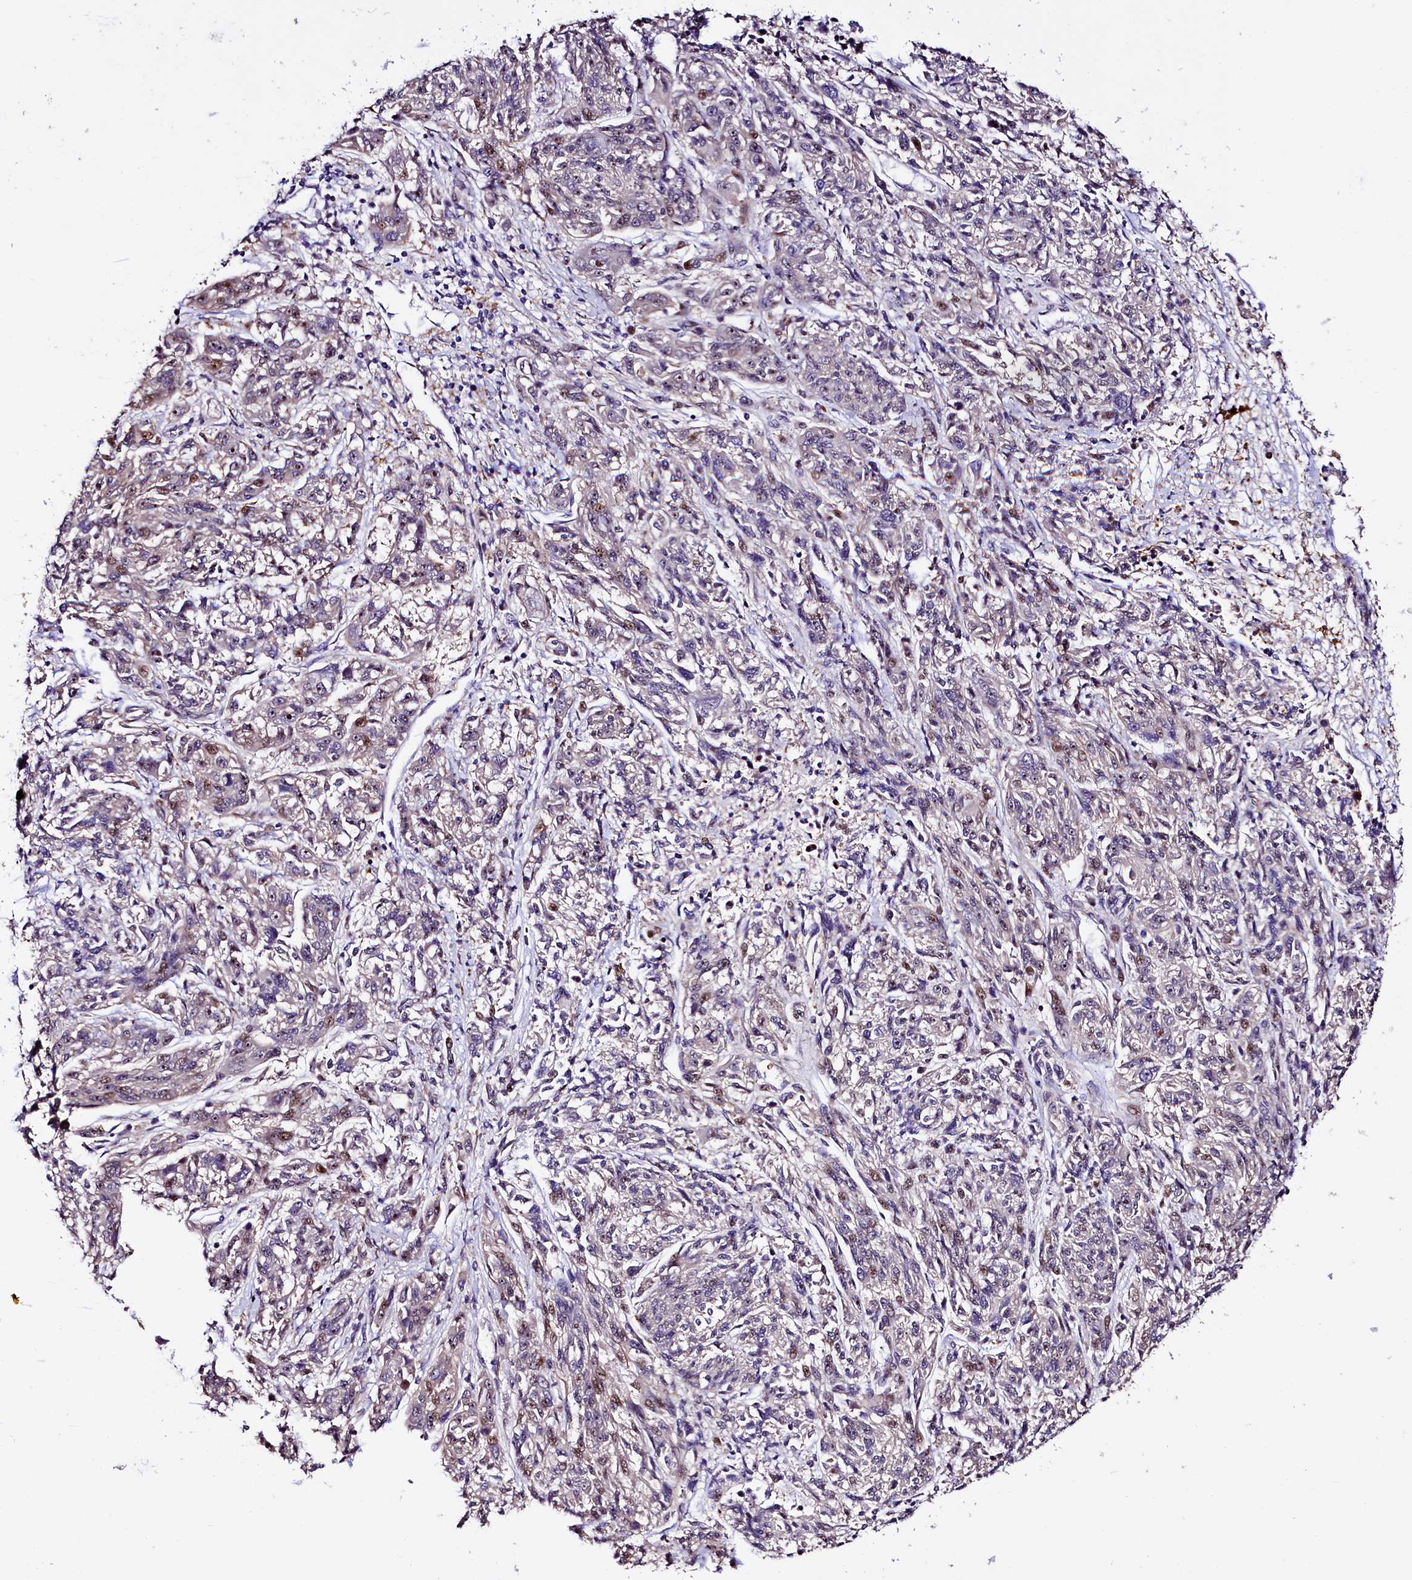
{"staining": {"intensity": "moderate", "quantity": "<25%", "location": "nuclear"}, "tissue": "melanoma", "cell_type": "Tumor cells", "image_type": "cancer", "snomed": [{"axis": "morphology", "description": "Malignant melanoma, NOS"}, {"axis": "topography", "description": "Skin"}], "caption": "High-magnification brightfield microscopy of melanoma stained with DAB (brown) and counterstained with hematoxylin (blue). tumor cells exhibit moderate nuclear positivity is appreciated in approximately<25% of cells. Nuclei are stained in blue.", "gene": "TRMT112", "patient": {"sex": "male", "age": 53}}